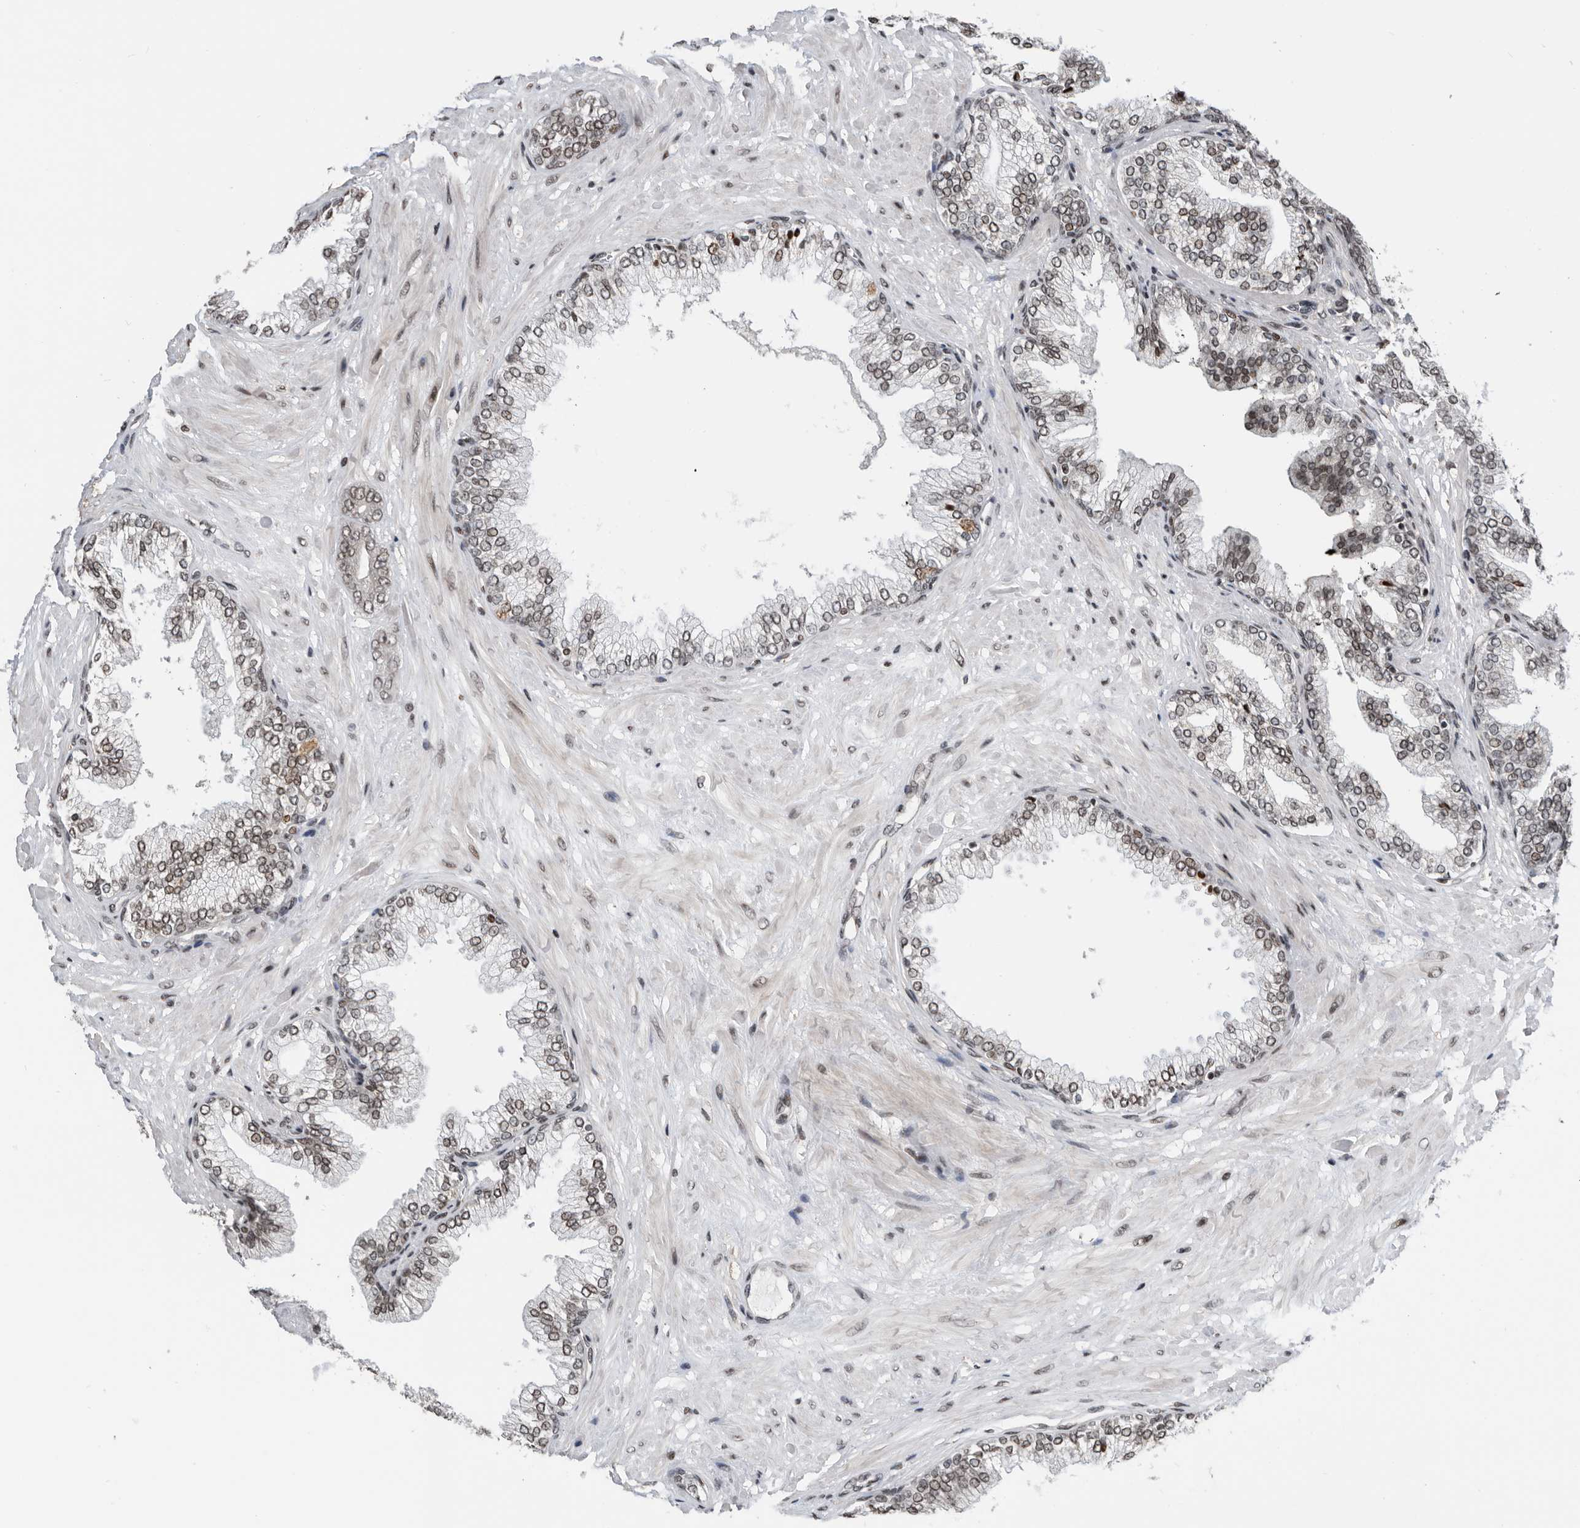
{"staining": {"intensity": "weak", "quantity": ">75%", "location": "nuclear"}, "tissue": "prostate cancer", "cell_type": "Tumor cells", "image_type": "cancer", "snomed": [{"axis": "morphology", "description": "Adenocarcinoma, Low grade"}, {"axis": "topography", "description": "Prostate"}], "caption": "An image of human prostate adenocarcinoma (low-grade) stained for a protein displays weak nuclear brown staining in tumor cells. Nuclei are stained in blue.", "gene": "SNRNP48", "patient": {"sex": "male", "age": 71}}